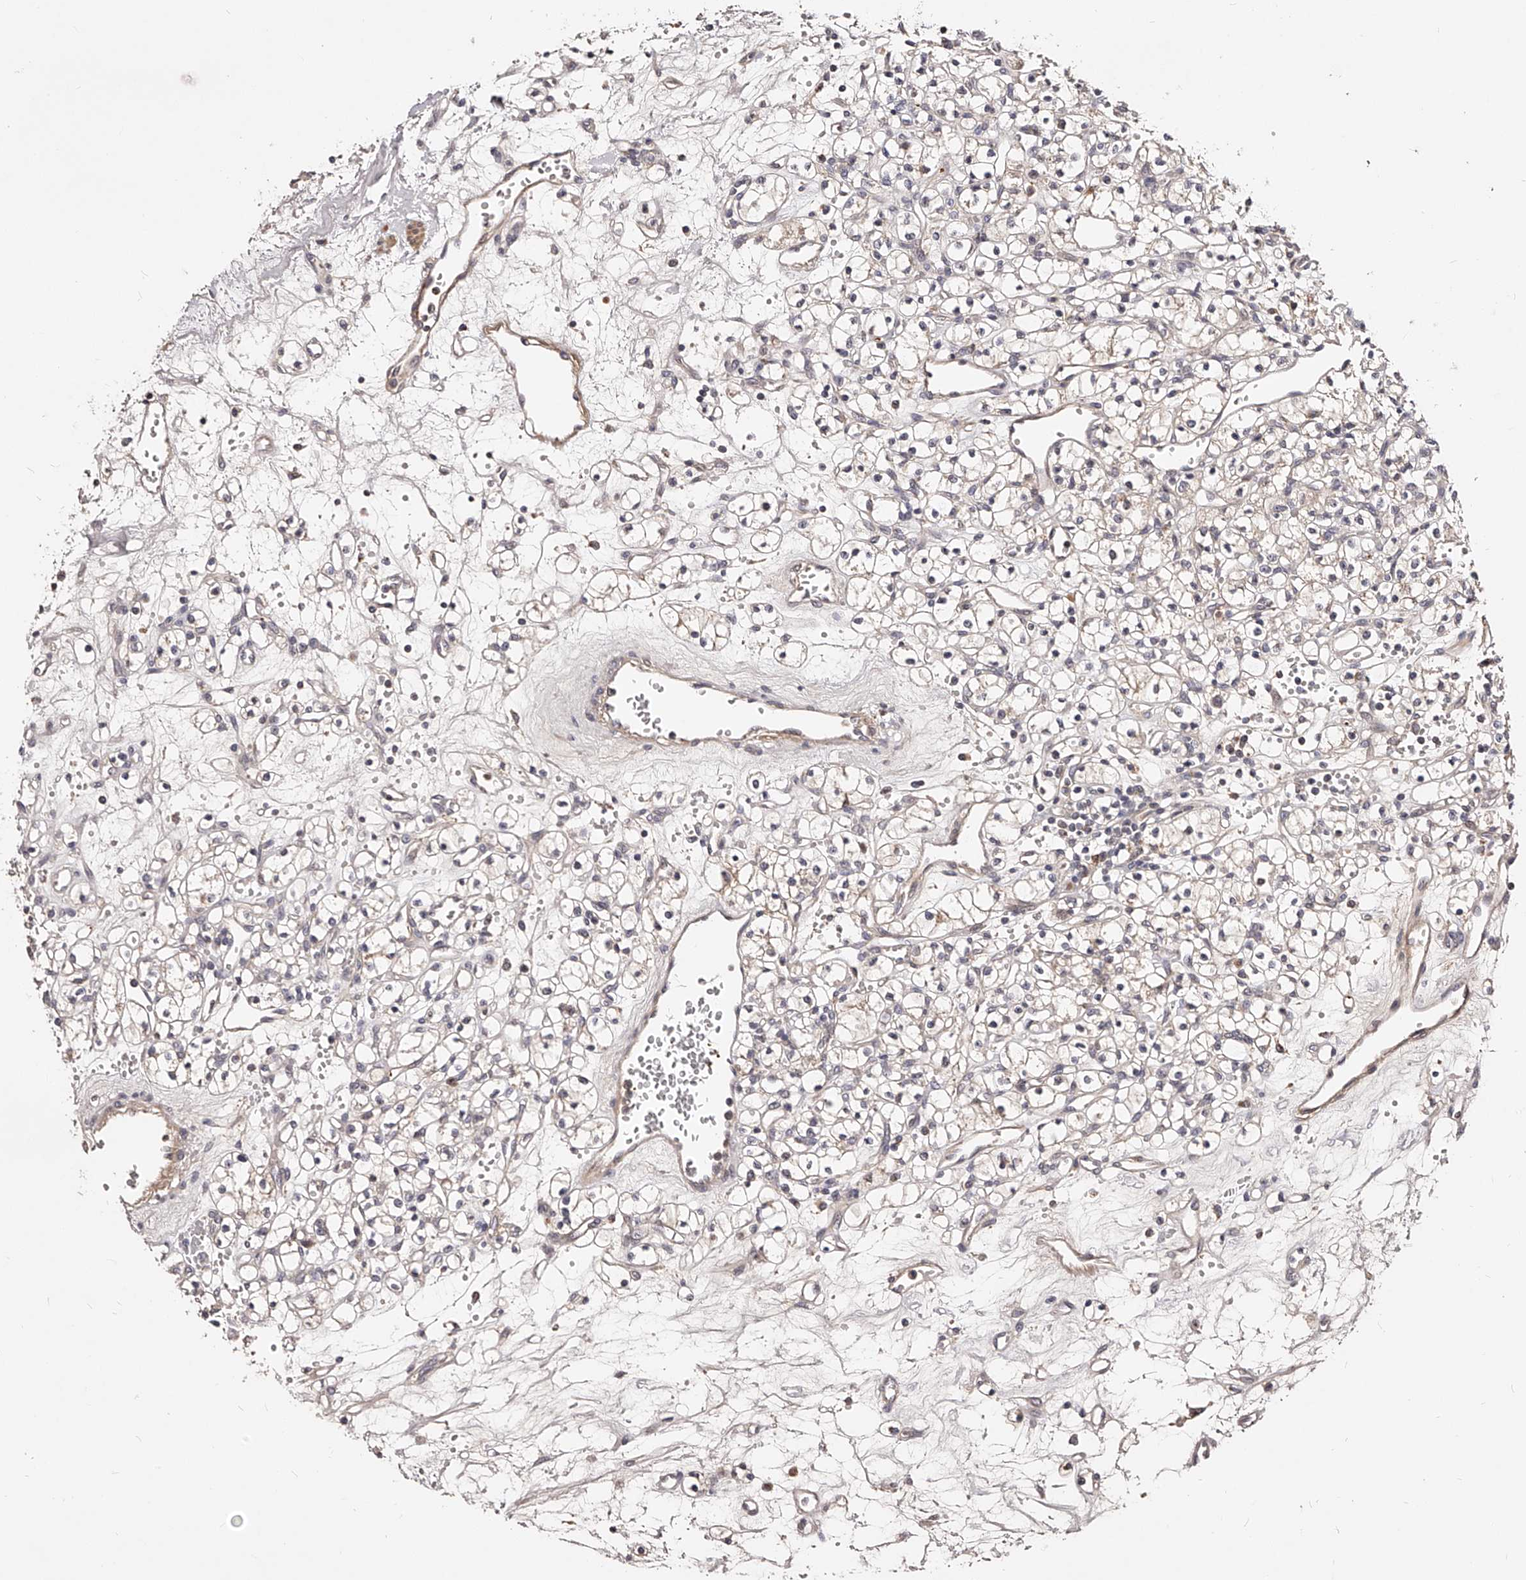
{"staining": {"intensity": "negative", "quantity": "none", "location": "none"}, "tissue": "renal cancer", "cell_type": "Tumor cells", "image_type": "cancer", "snomed": [{"axis": "morphology", "description": "Adenocarcinoma, NOS"}, {"axis": "topography", "description": "Kidney"}], "caption": "Immunohistochemistry photomicrograph of renal adenocarcinoma stained for a protein (brown), which displays no staining in tumor cells. Nuclei are stained in blue.", "gene": "ZNF502", "patient": {"sex": "female", "age": 59}}